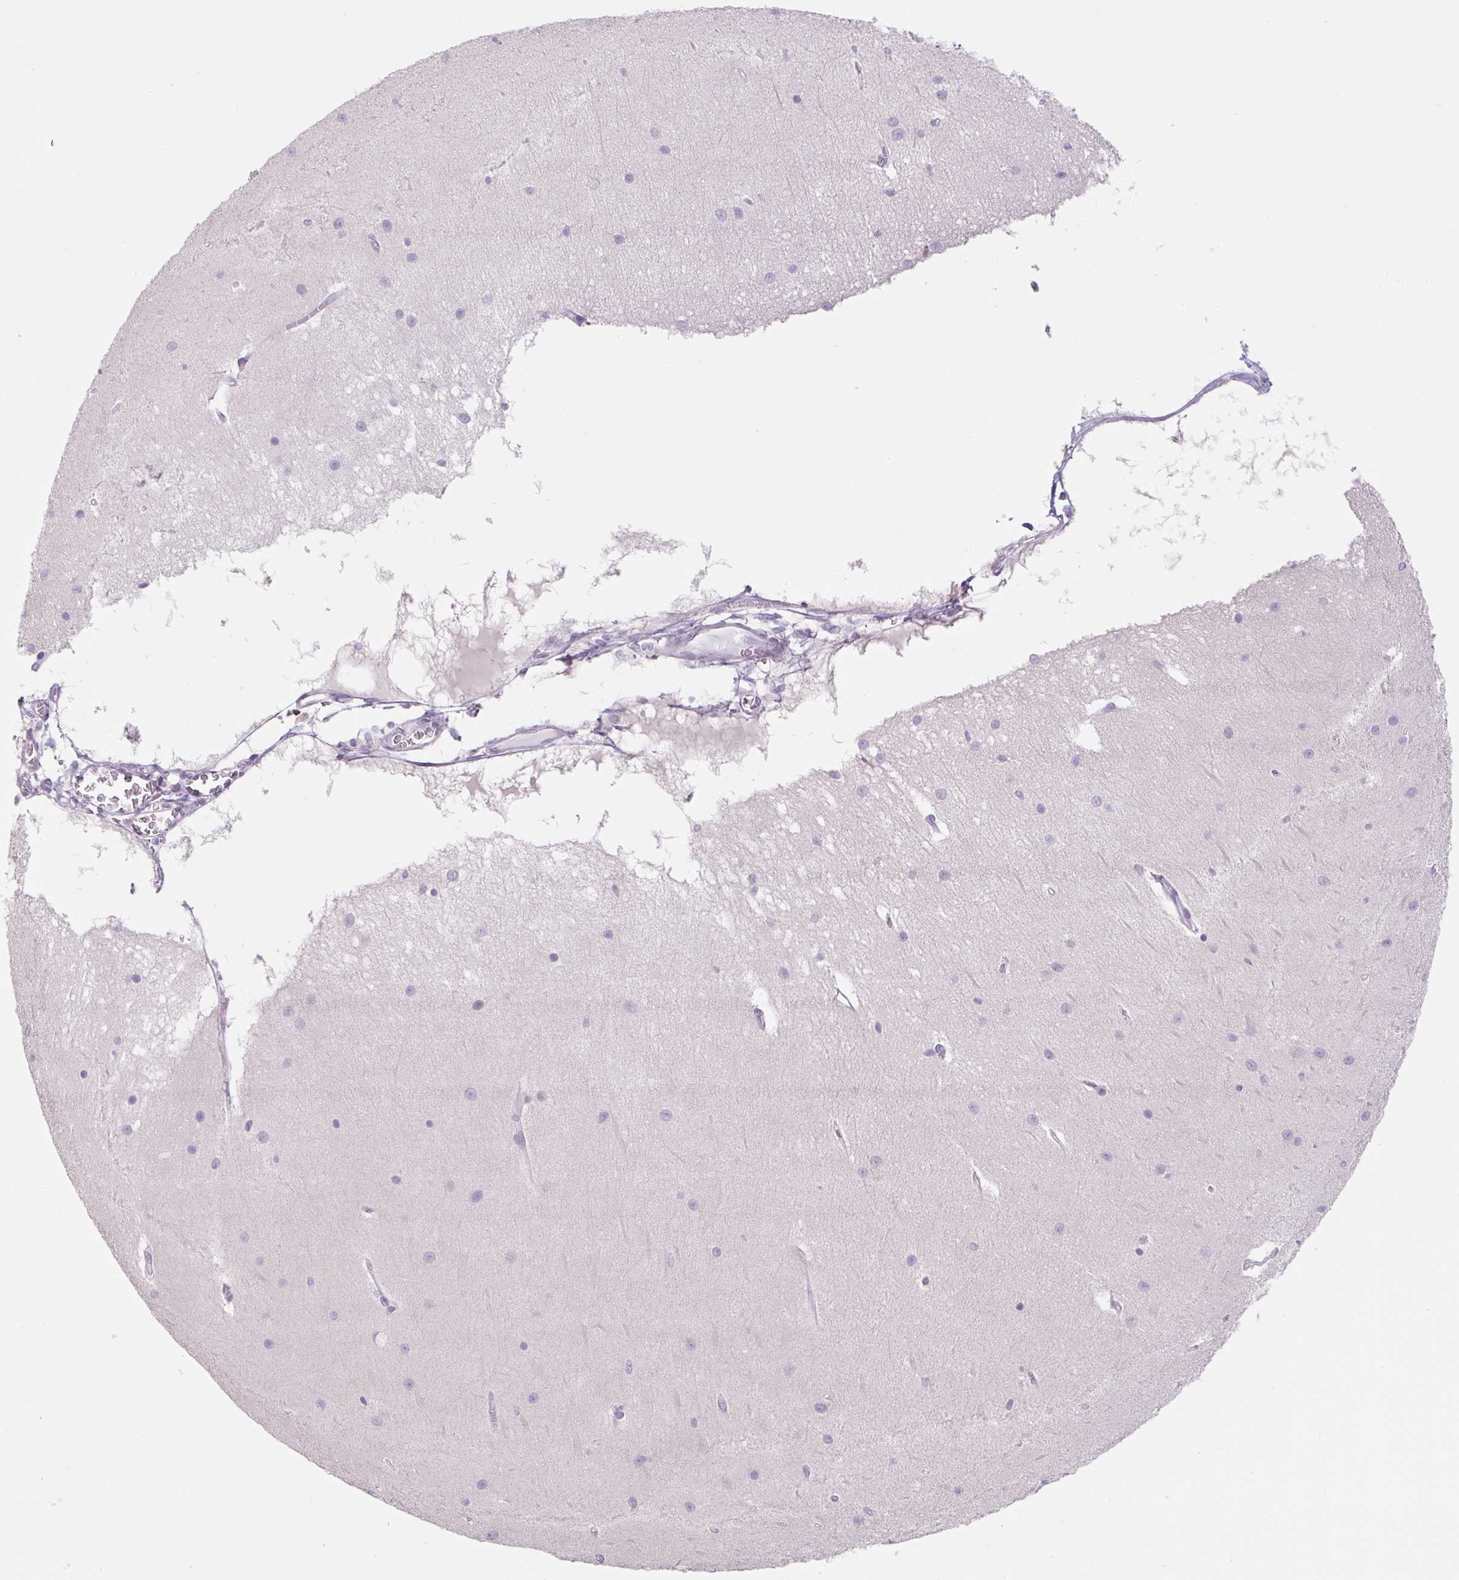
{"staining": {"intensity": "negative", "quantity": "none", "location": "none"}, "tissue": "cerebellum", "cell_type": "Cells in granular layer", "image_type": "normal", "snomed": [{"axis": "morphology", "description": "Normal tissue, NOS"}, {"axis": "topography", "description": "Cerebellum"}], "caption": "DAB (3,3'-diaminobenzidine) immunohistochemical staining of normal cerebellum displays no significant positivity in cells in granular layer.", "gene": "SYNE3", "patient": {"sex": "female", "age": 54}}